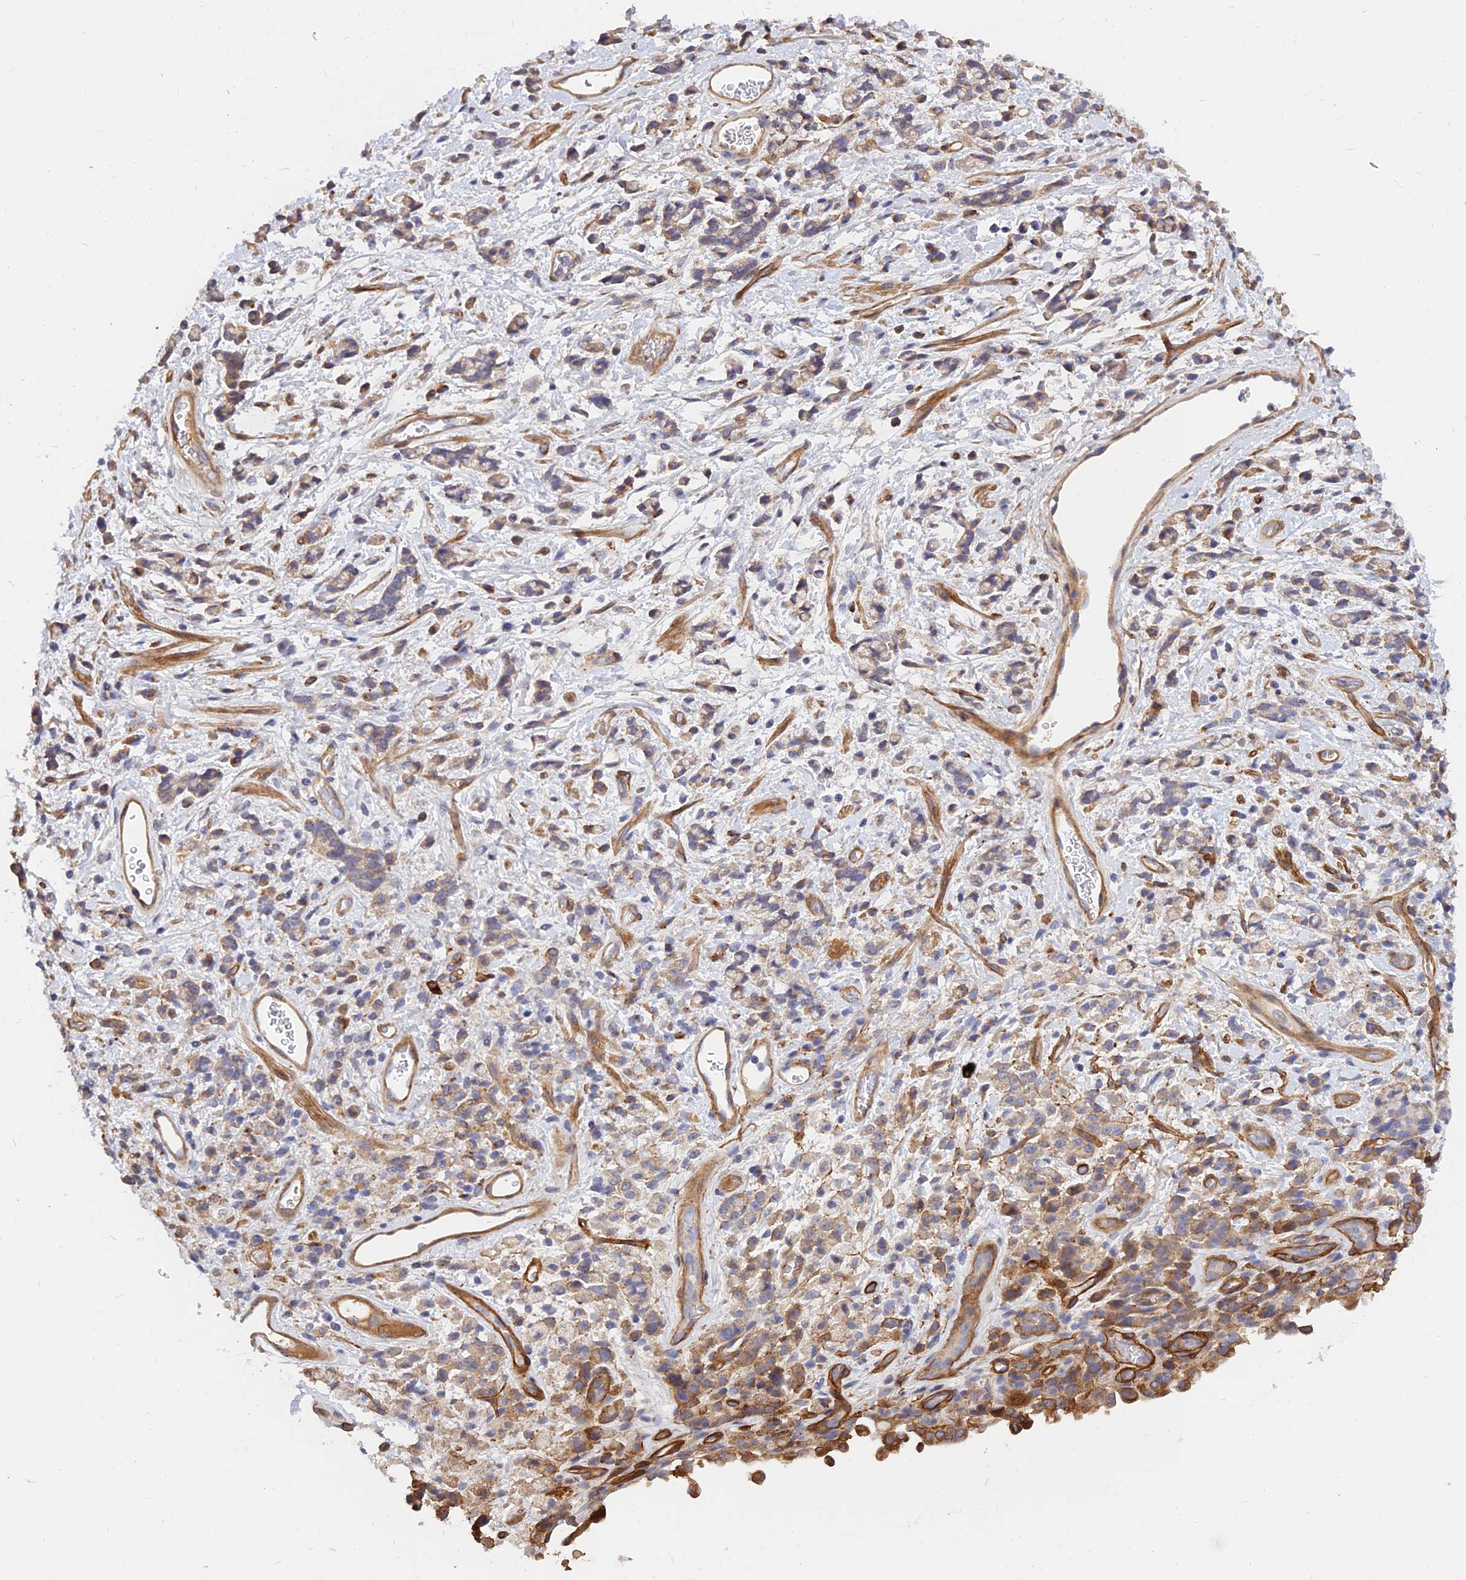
{"staining": {"intensity": "weak", "quantity": "<25%", "location": "cytoplasmic/membranous"}, "tissue": "stomach cancer", "cell_type": "Tumor cells", "image_type": "cancer", "snomed": [{"axis": "morphology", "description": "Adenocarcinoma, NOS"}, {"axis": "topography", "description": "Stomach"}], "caption": "Immunohistochemistry (IHC) micrograph of neoplastic tissue: human adenocarcinoma (stomach) stained with DAB (3,3'-diaminobenzidine) demonstrates no significant protein positivity in tumor cells.", "gene": "MRPL35", "patient": {"sex": "female", "age": 60}}